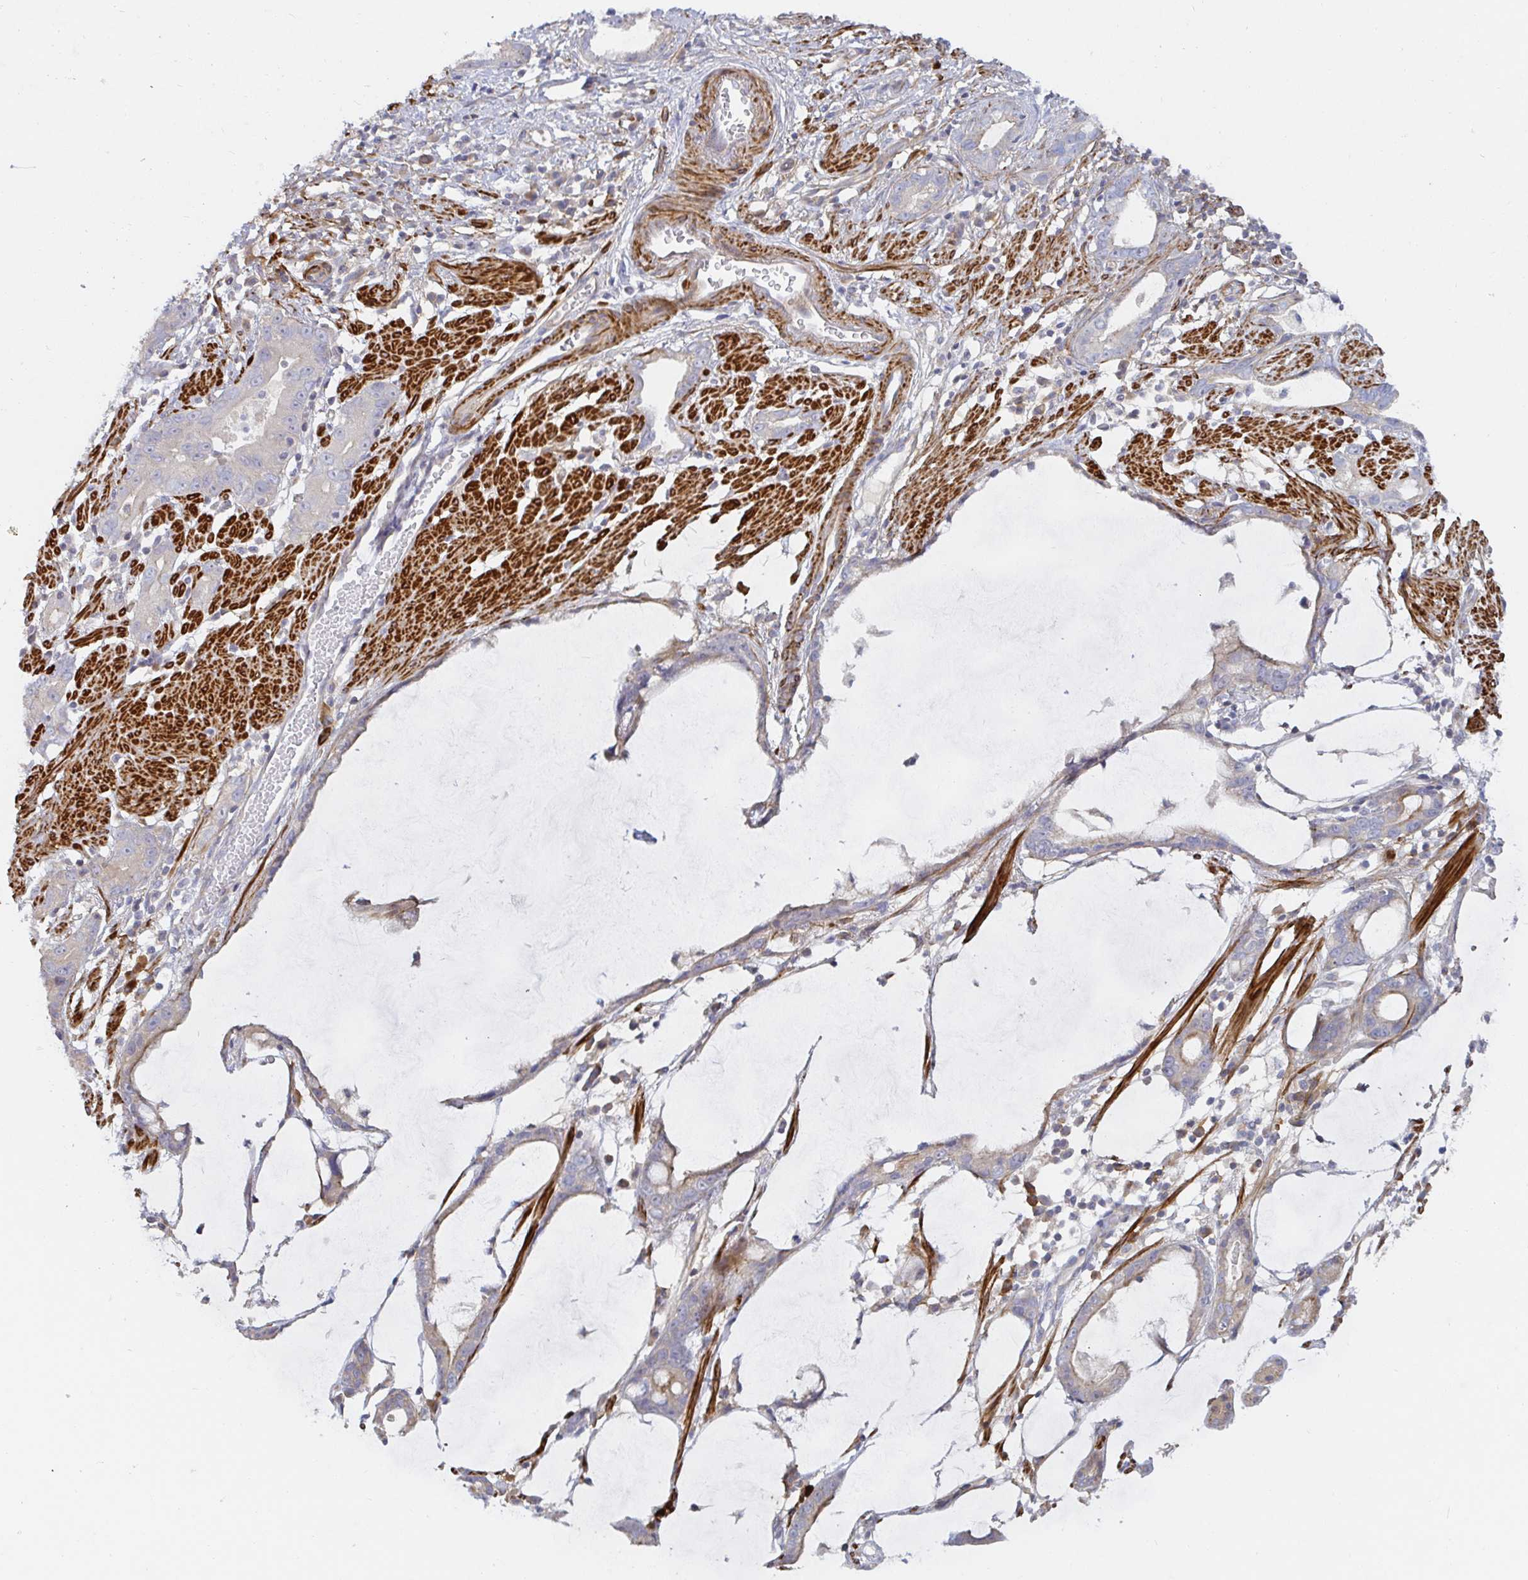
{"staining": {"intensity": "negative", "quantity": "none", "location": "none"}, "tissue": "stomach cancer", "cell_type": "Tumor cells", "image_type": "cancer", "snomed": [{"axis": "morphology", "description": "Adenocarcinoma, NOS"}, {"axis": "topography", "description": "Stomach"}], "caption": "An immunohistochemistry (IHC) image of stomach cancer is shown. There is no staining in tumor cells of stomach cancer.", "gene": "SSH2", "patient": {"sex": "male", "age": 55}}